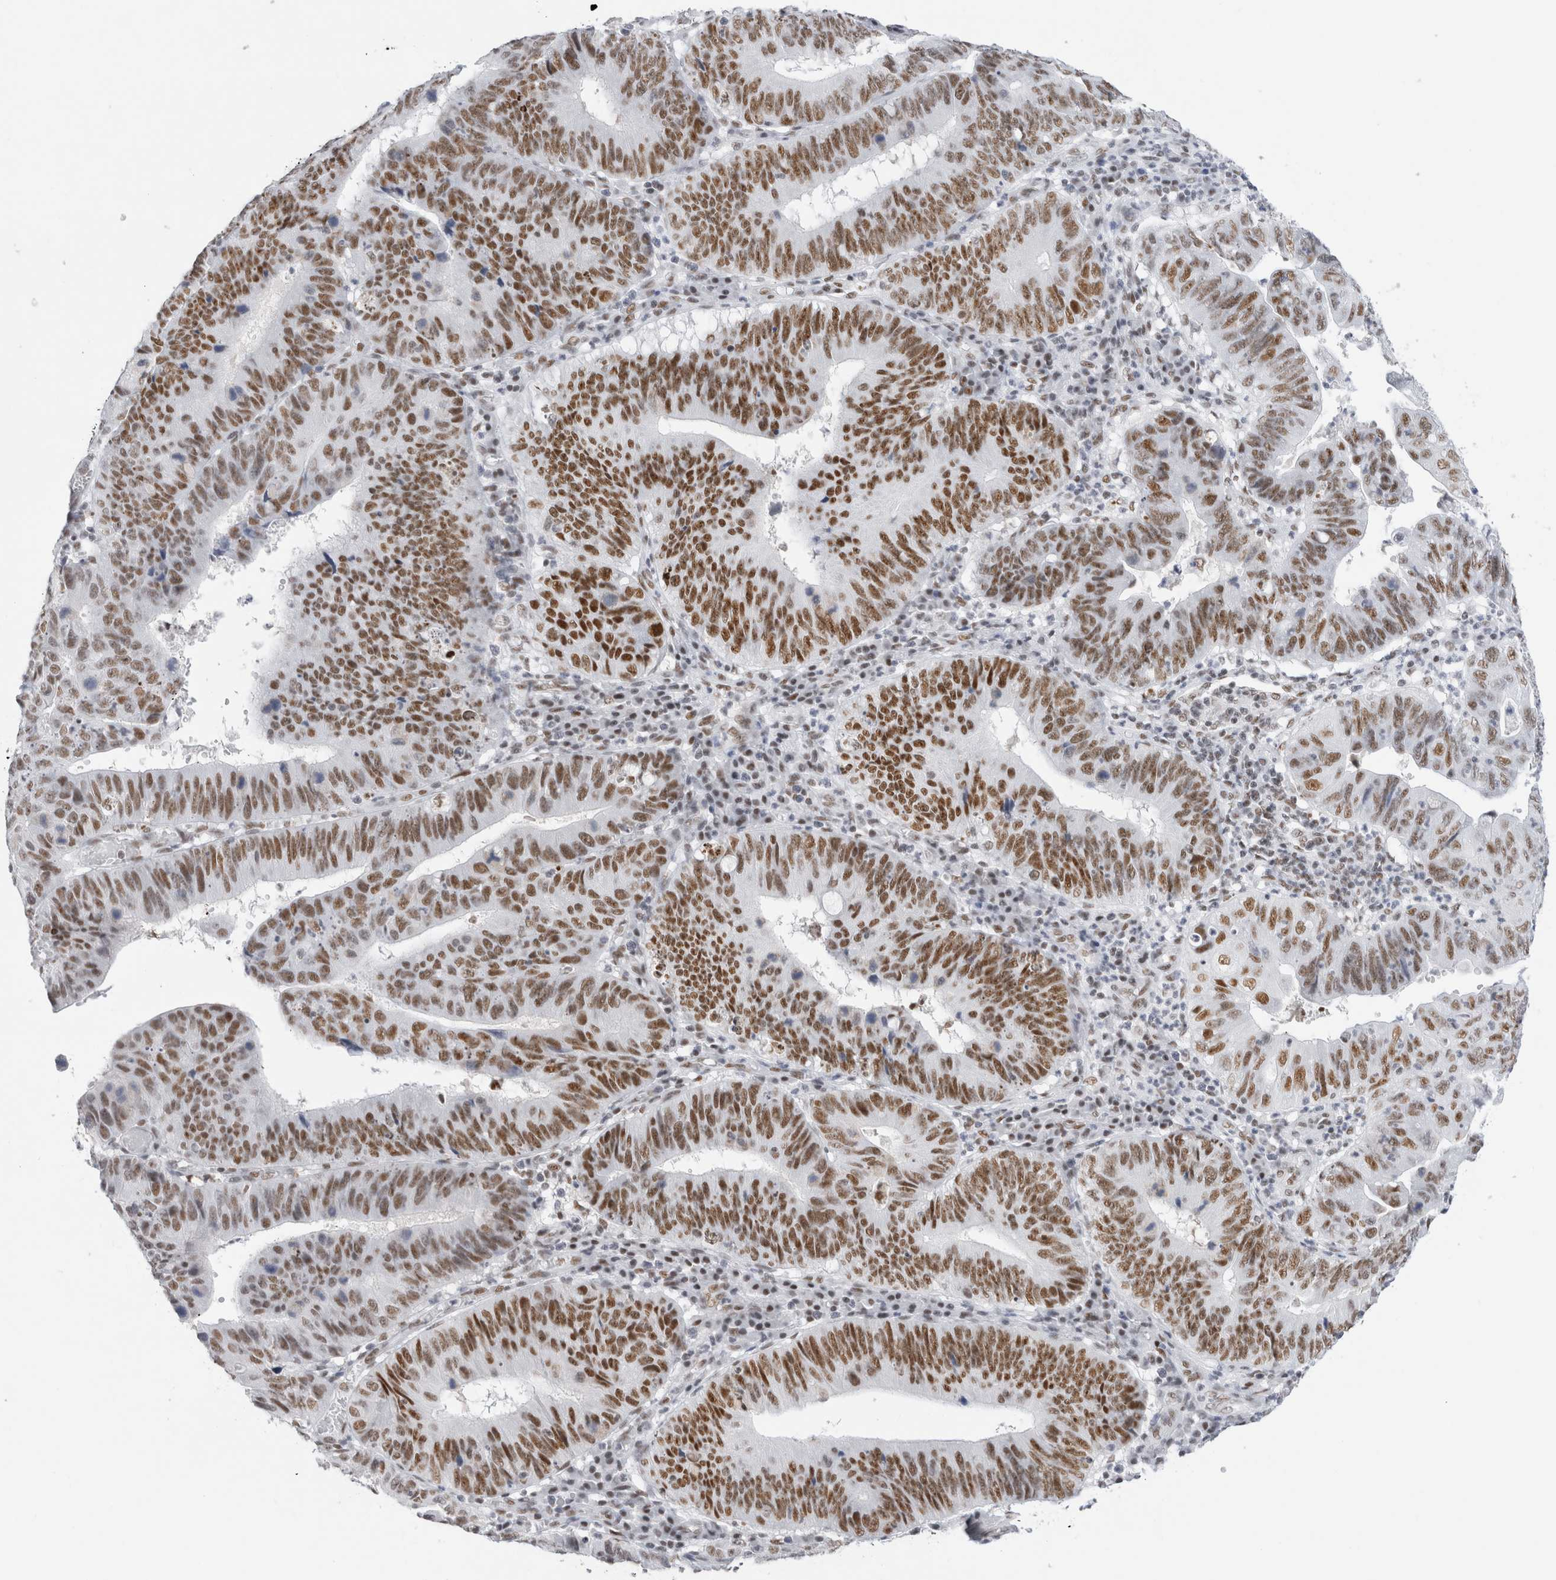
{"staining": {"intensity": "moderate", "quantity": ">75%", "location": "nuclear"}, "tissue": "stomach cancer", "cell_type": "Tumor cells", "image_type": "cancer", "snomed": [{"axis": "morphology", "description": "Adenocarcinoma, NOS"}, {"axis": "topography", "description": "Stomach"}], "caption": "This is a photomicrograph of immunohistochemistry (IHC) staining of stomach cancer, which shows moderate positivity in the nuclear of tumor cells.", "gene": "COPS7A", "patient": {"sex": "male", "age": 59}}